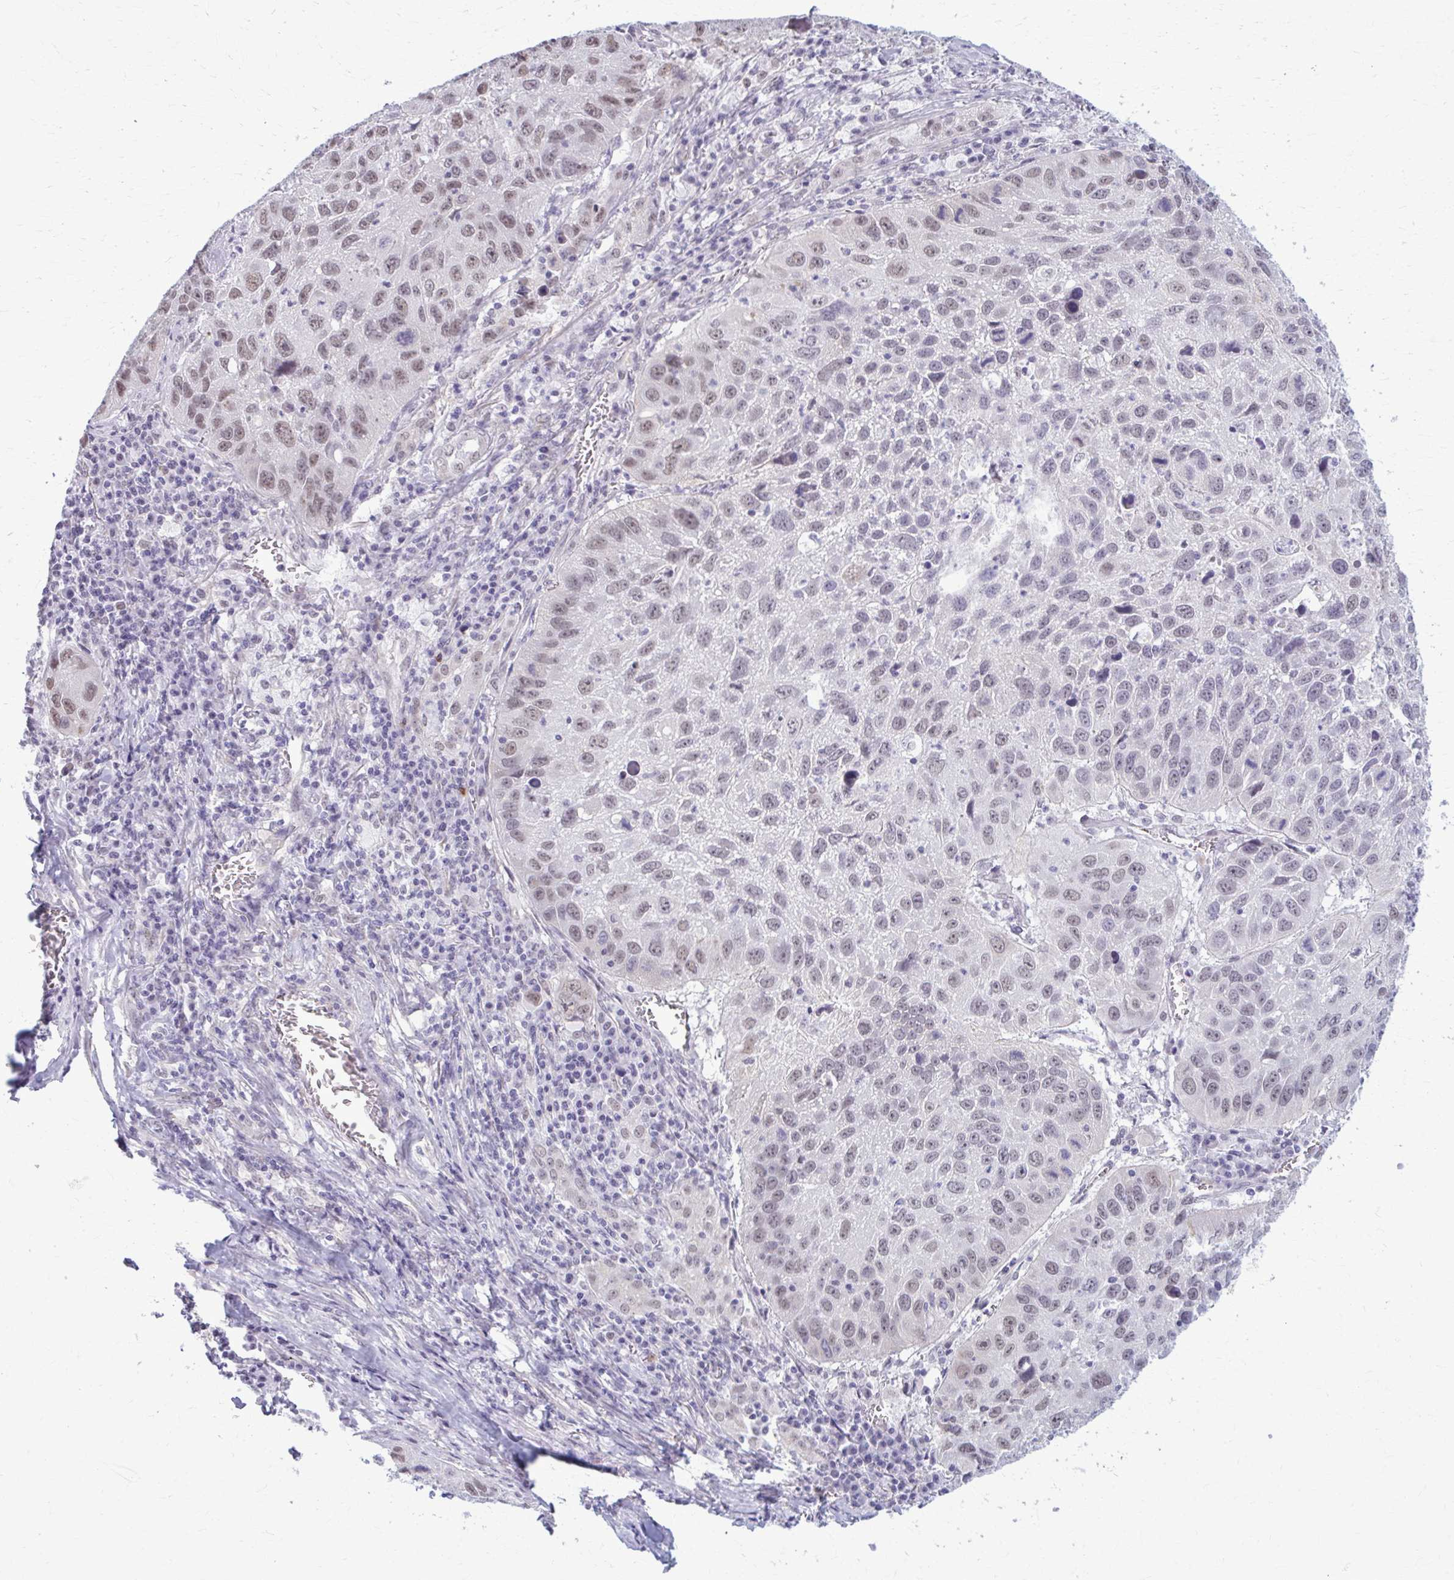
{"staining": {"intensity": "weak", "quantity": "25%-75%", "location": "nuclear"}, "tissue": "lung cancer", "cell_type": "Tumor cells", "image_type": "cancer", "snomed": [{"axis": "morphology", "description": "Squamous cell carcinoma, NOS"}, {"axis": "topography", "description": "Lung"}], "caption": "Immunohistochemical staining of human lung cancer exhibits low levels of weak nuclear protein staining in about 25%-75% of tumor cells.", "gene": "NUMBL", "patient": {"sex": "female", "age": 61}}